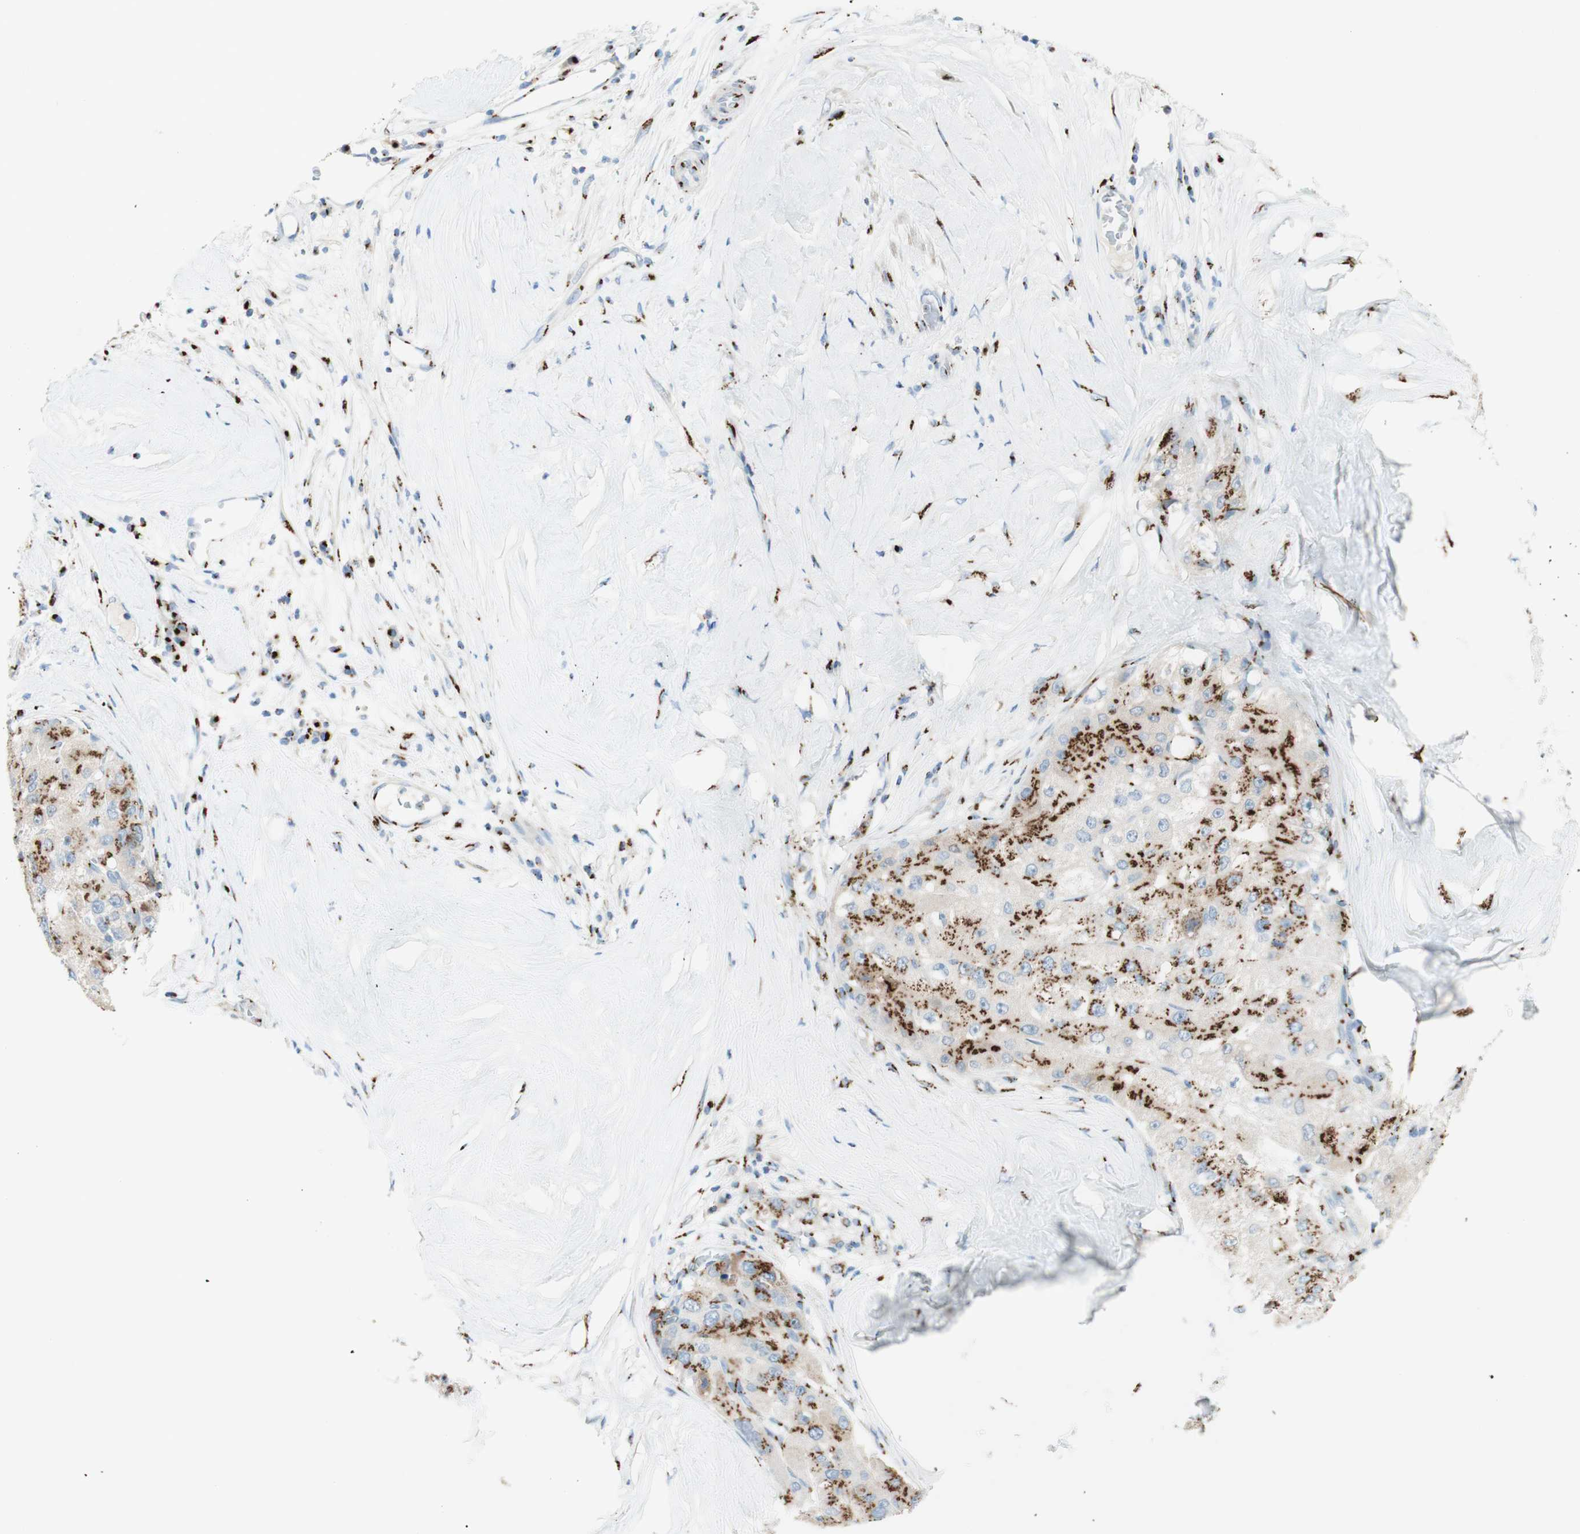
{"staining": {"intensity": "strong", "quantity": ">75%", "location": "cytoplasmic/membranous"}, "tissue": "liver cancer", "cell_type": "Tumor cells", "image_type": "cancer", "snomed": [{"axis": "morphology", "description": "Carcinoma, Hepatocellular, NOS"}, {"axis": "topography", "description": "Liver"}], "caption": "Tumor cells exhibit high levels of strong cytoplasmic/membranous expression in approximately >75% of cells in human liver hepatocellular carcinoma.", "gene": "GOLGB1", "patient": {"sex": "male", "age": 80}}